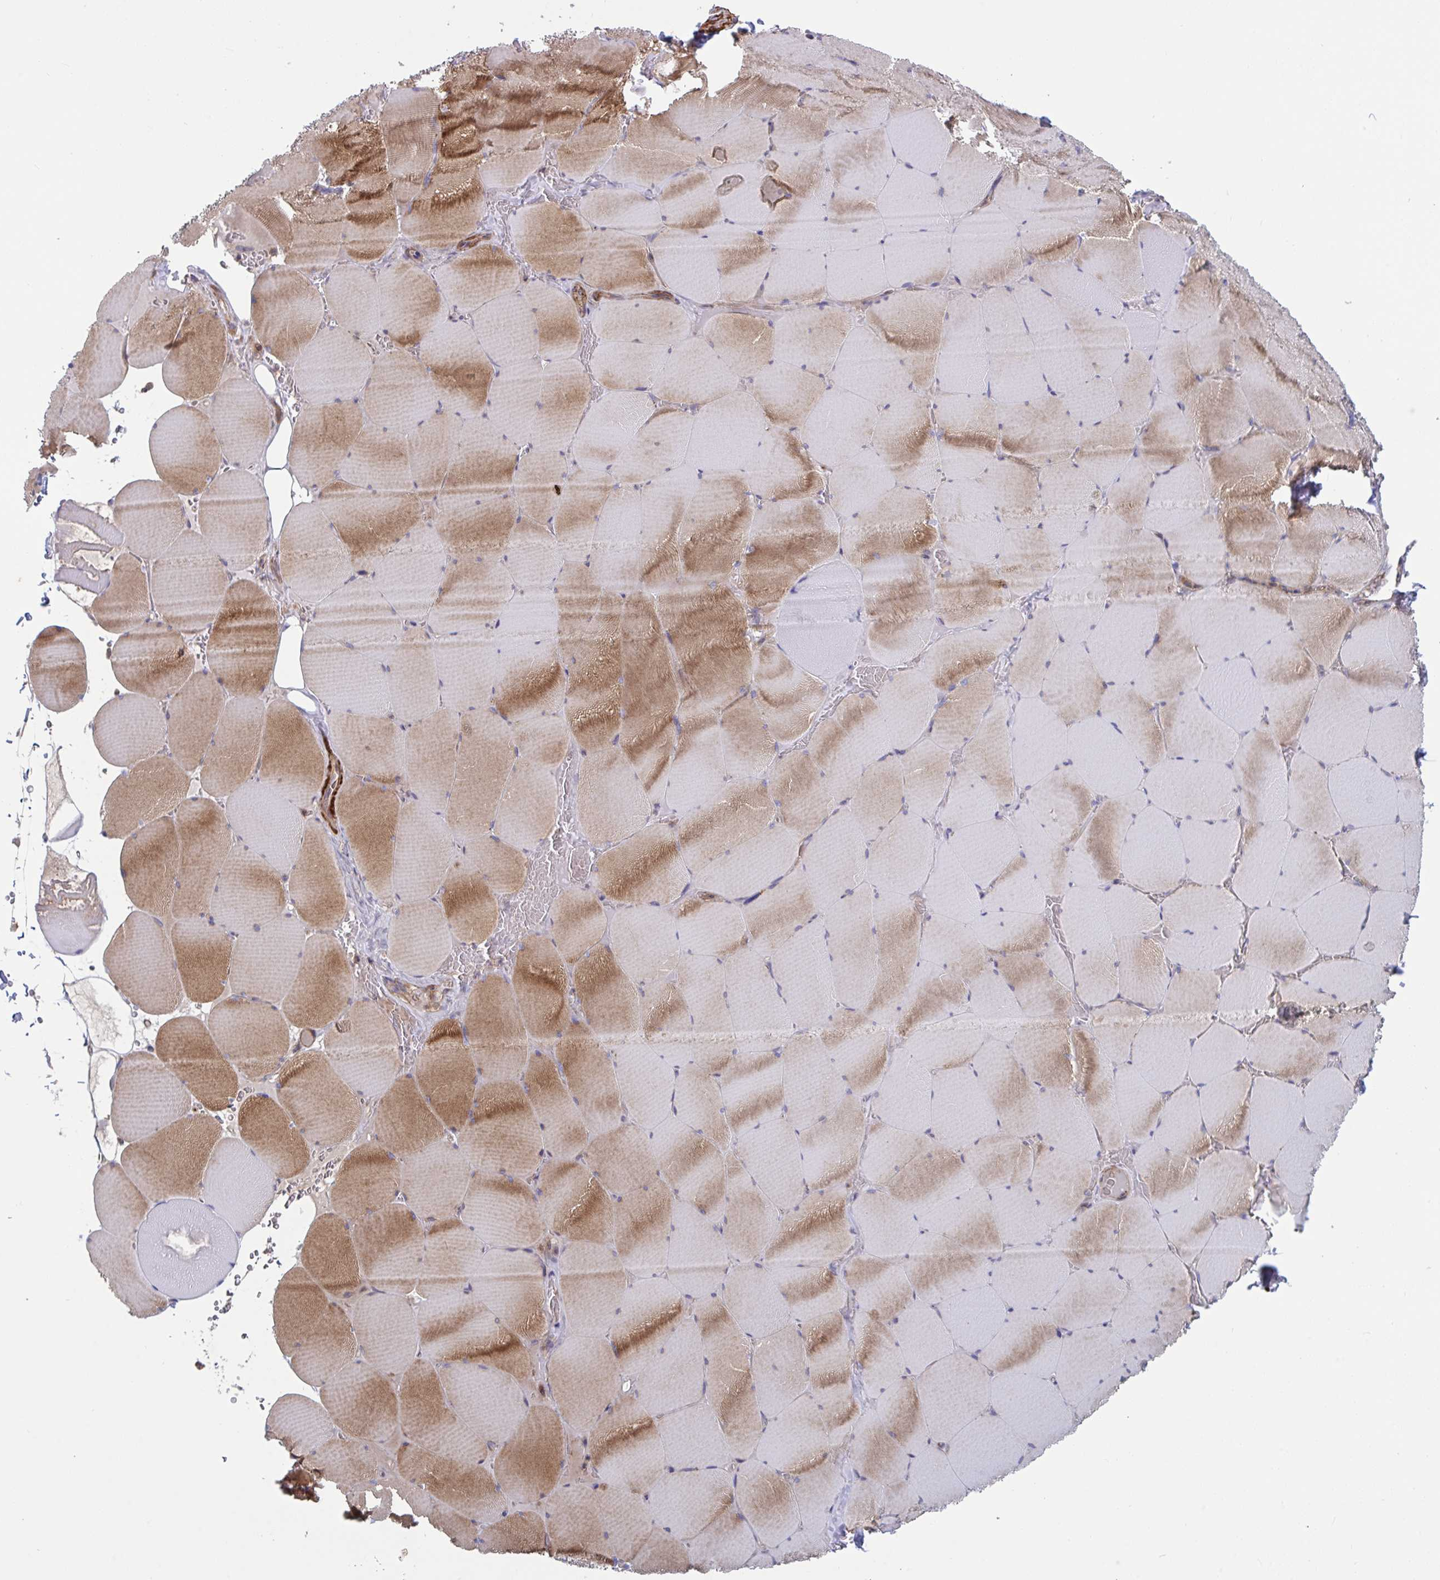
{"staining": {"intensity": "moderate", "quantity": "25%-75%", "location": "cytoplasmic/membranous"}, "tissue": "skeletal muscle", "cell_type": "Myocytes", "image_type": "normal", "snomed": [{"axis": "morphology", "description": "Normal tissue, NOS"}, {"axis": "topography", "description": "Skeletal muscle"}, {"axis": "topography", "description": "Head-Neck"}], "caption": "Brown immunohistochemical staining in benign skeletal muscle displays moderate cytoplasmic/membranous expression in approximately 25%-75% of myocytes.", "gene": "TANK", "patient": {"sex": "male", "age": 66}}